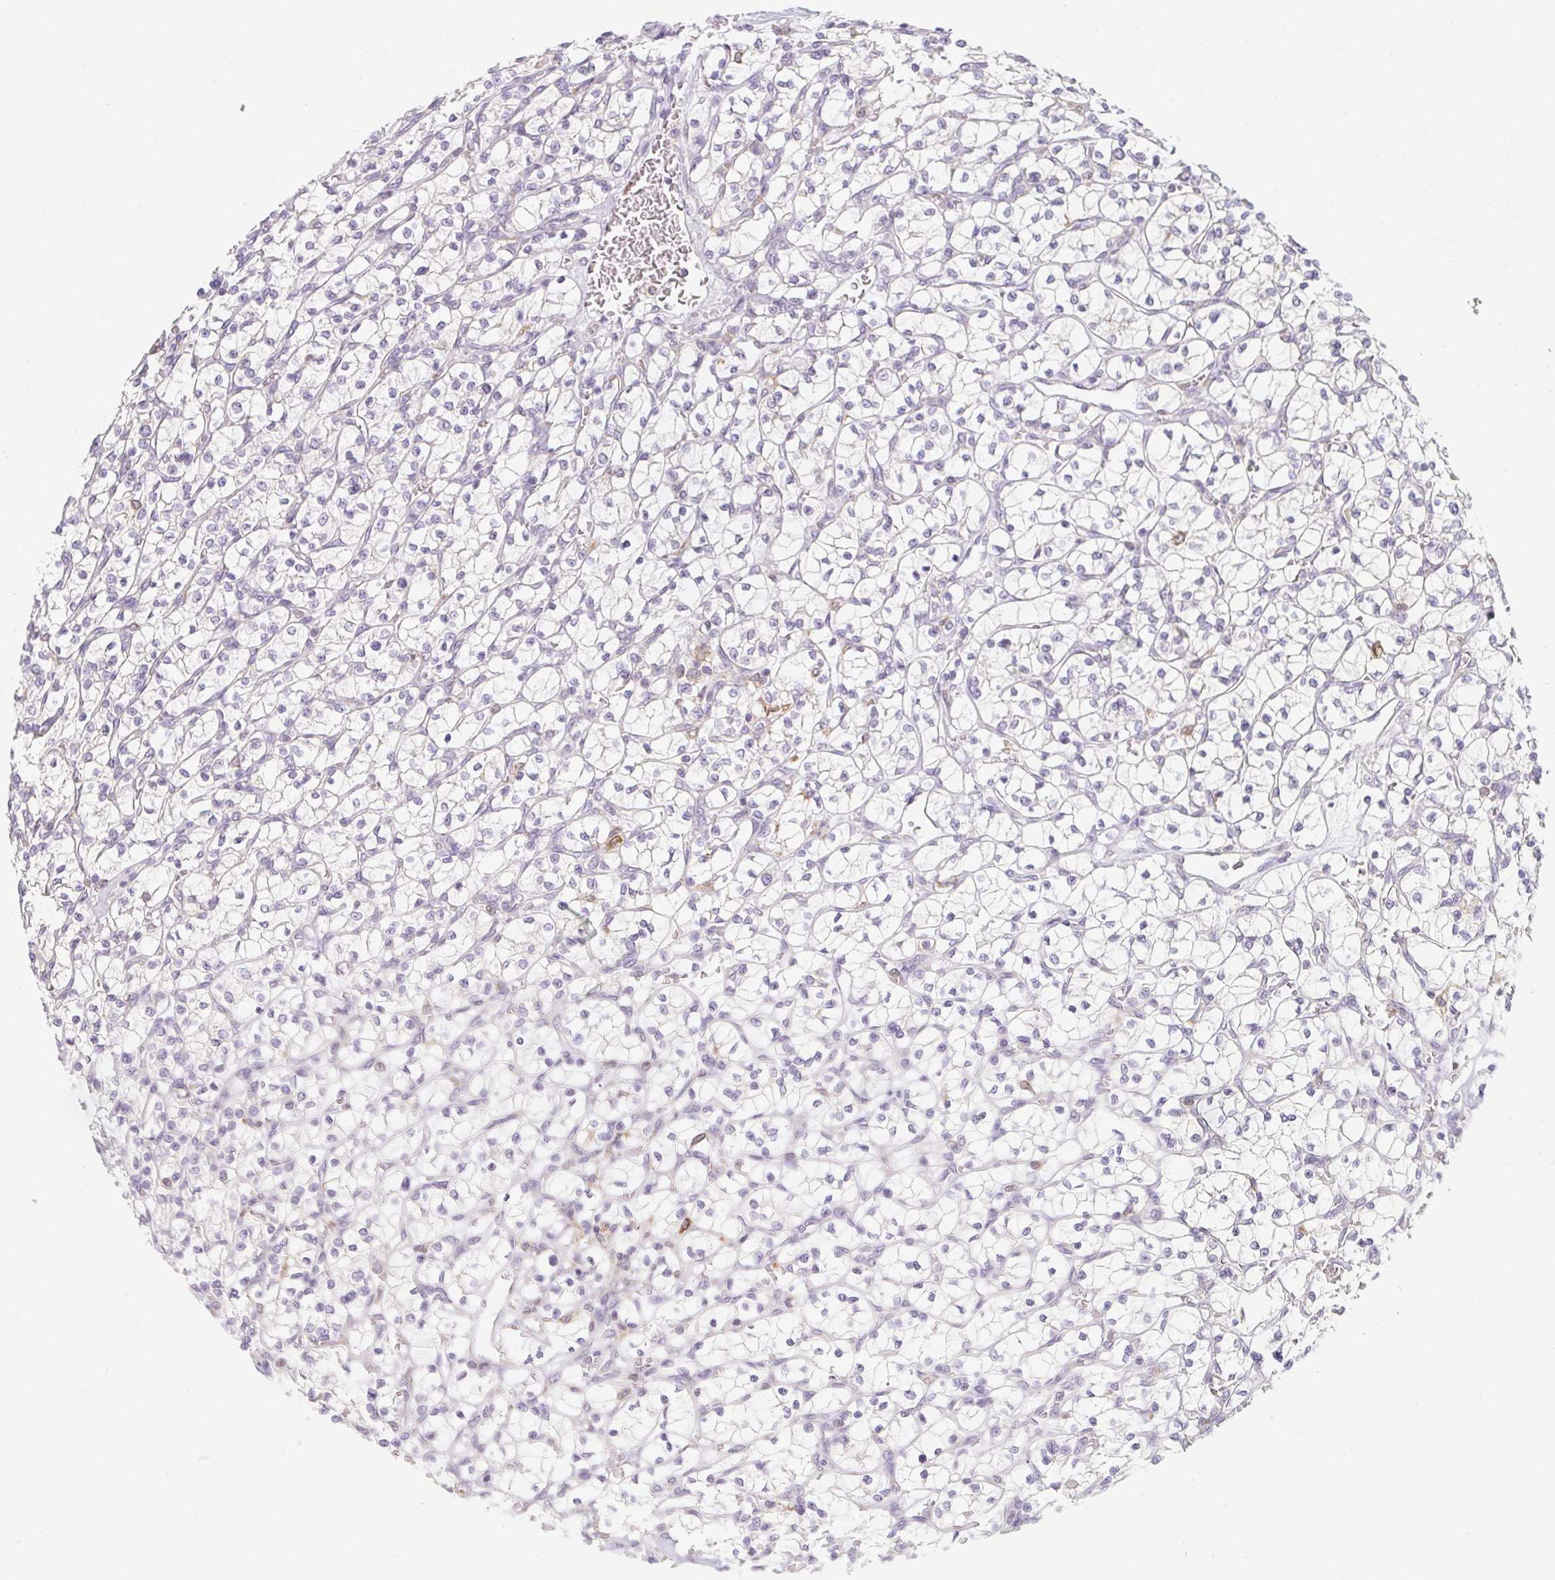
{"staining": {"intensity": "negative", "quantity": "none", "location": "none"}, "tissue": "renal cancer", "cell_type": "Tumor cells", "image_type": "cancer", "snomed": [{"axis": "morphology", "description": "Adenocarcinoma, NOS"}, {"axis": "topography", "description": "Kidney"}], "caption": "Immunohistochemistry histopathology image of adenocarcinoma (renal) stained for a protein (brown), which shows no expression in tumor cells. (Stains: DAB IHC with hematoxylin counter stain, Microscopy: brightfield microscopy at high magnification).", "gene": "SOAT1", "patient": {"sex": "female", "age": 64}}